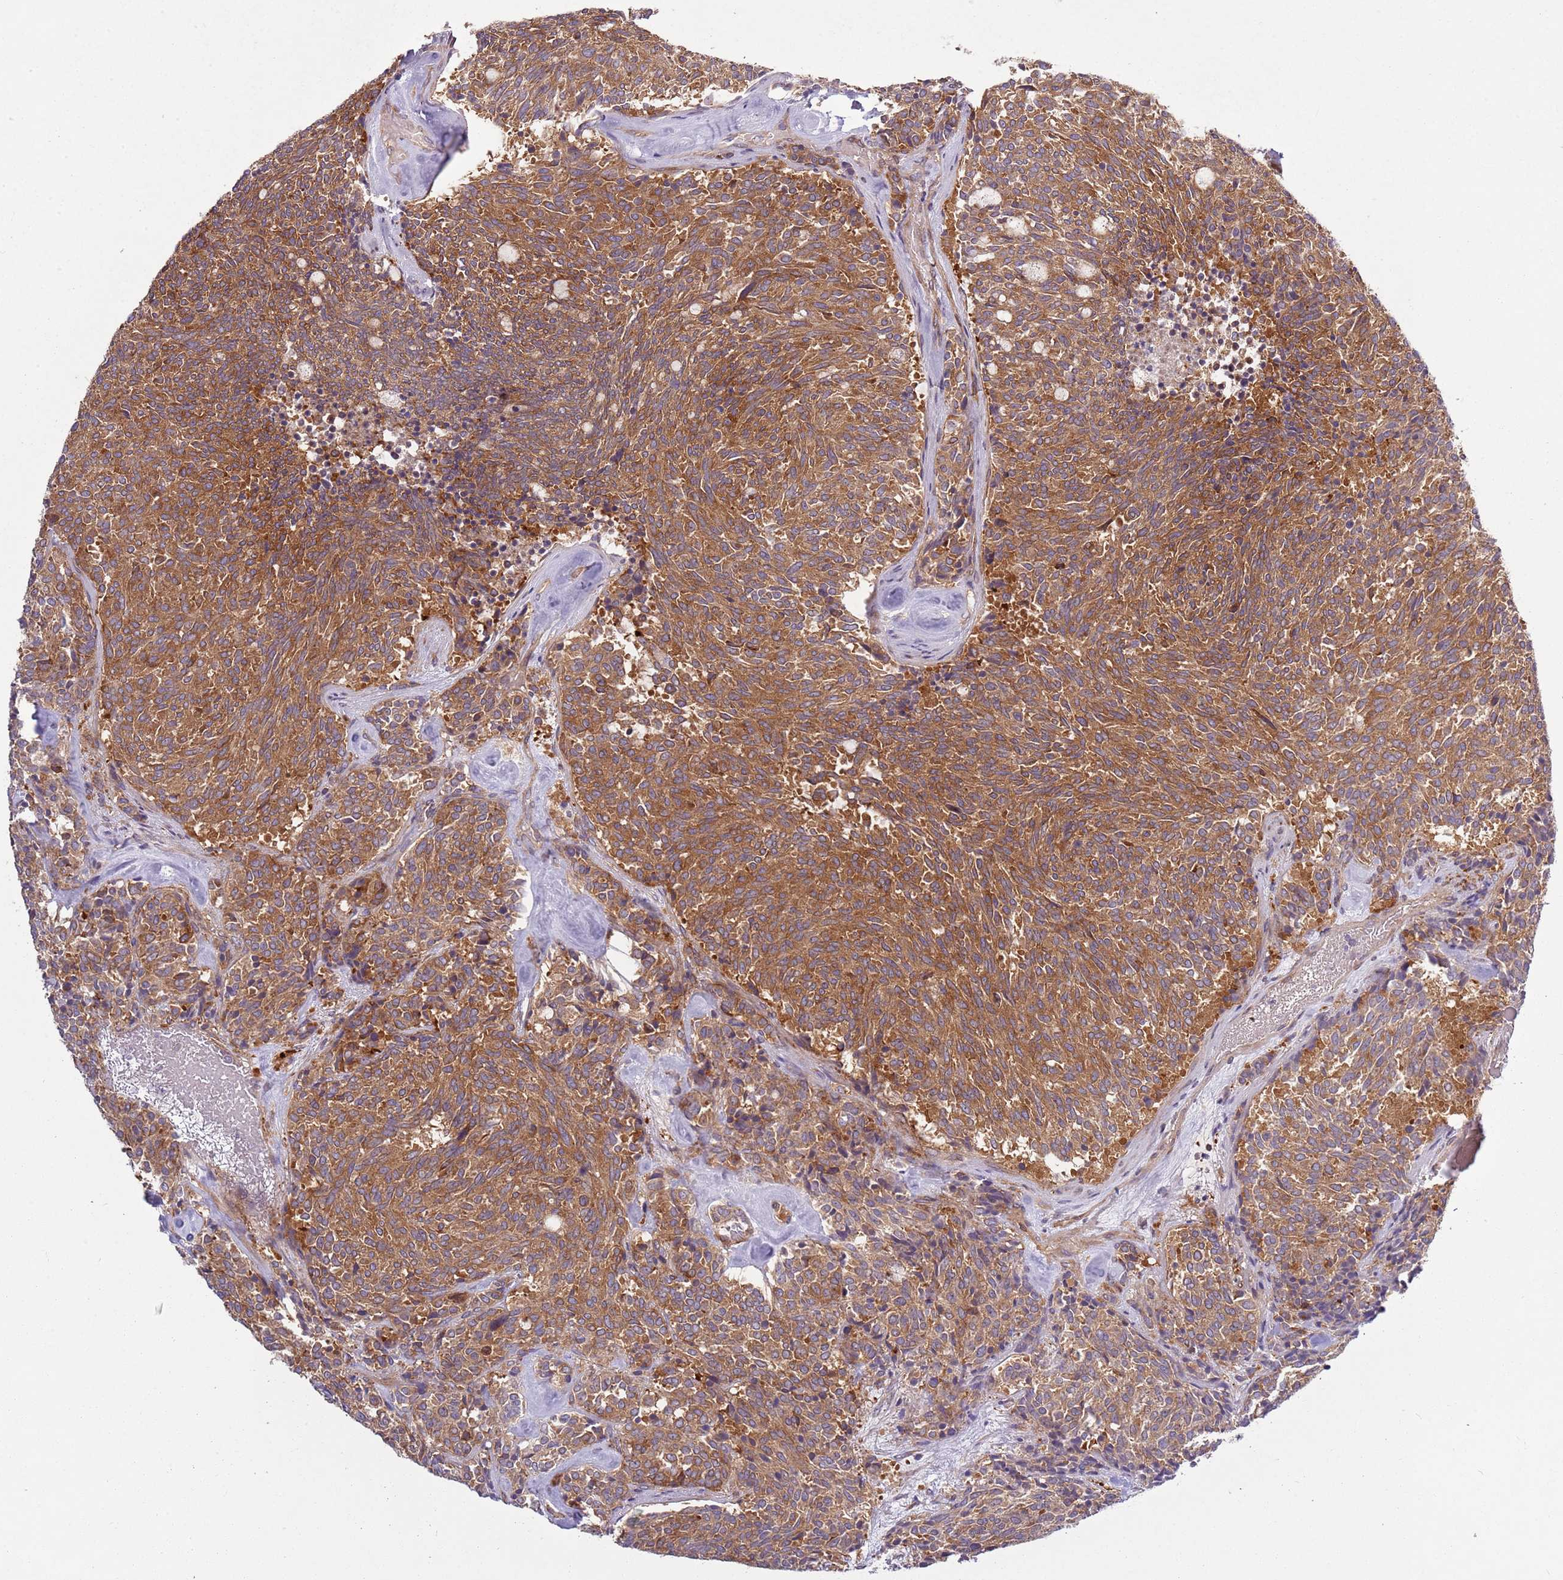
{"staining": {"intensity": "strong", "quantity": ">75%", "location": "cytoplasmic/membranous"}, "tissue": "carcinoid", "cell_type": "Tumor cells", "image_type": "cancer", "snomed": [{"axis": "morphology", "description": "Carcinoid, malignant, NOS"}, {"axis": "topography", "description": "Pancreas"}], "caption": "Carcinoid stained with a protein marker demonstrates strong staining in tumor cells.", "gene": "GNL1", "patient": {"sex": "female", "age": 54}}